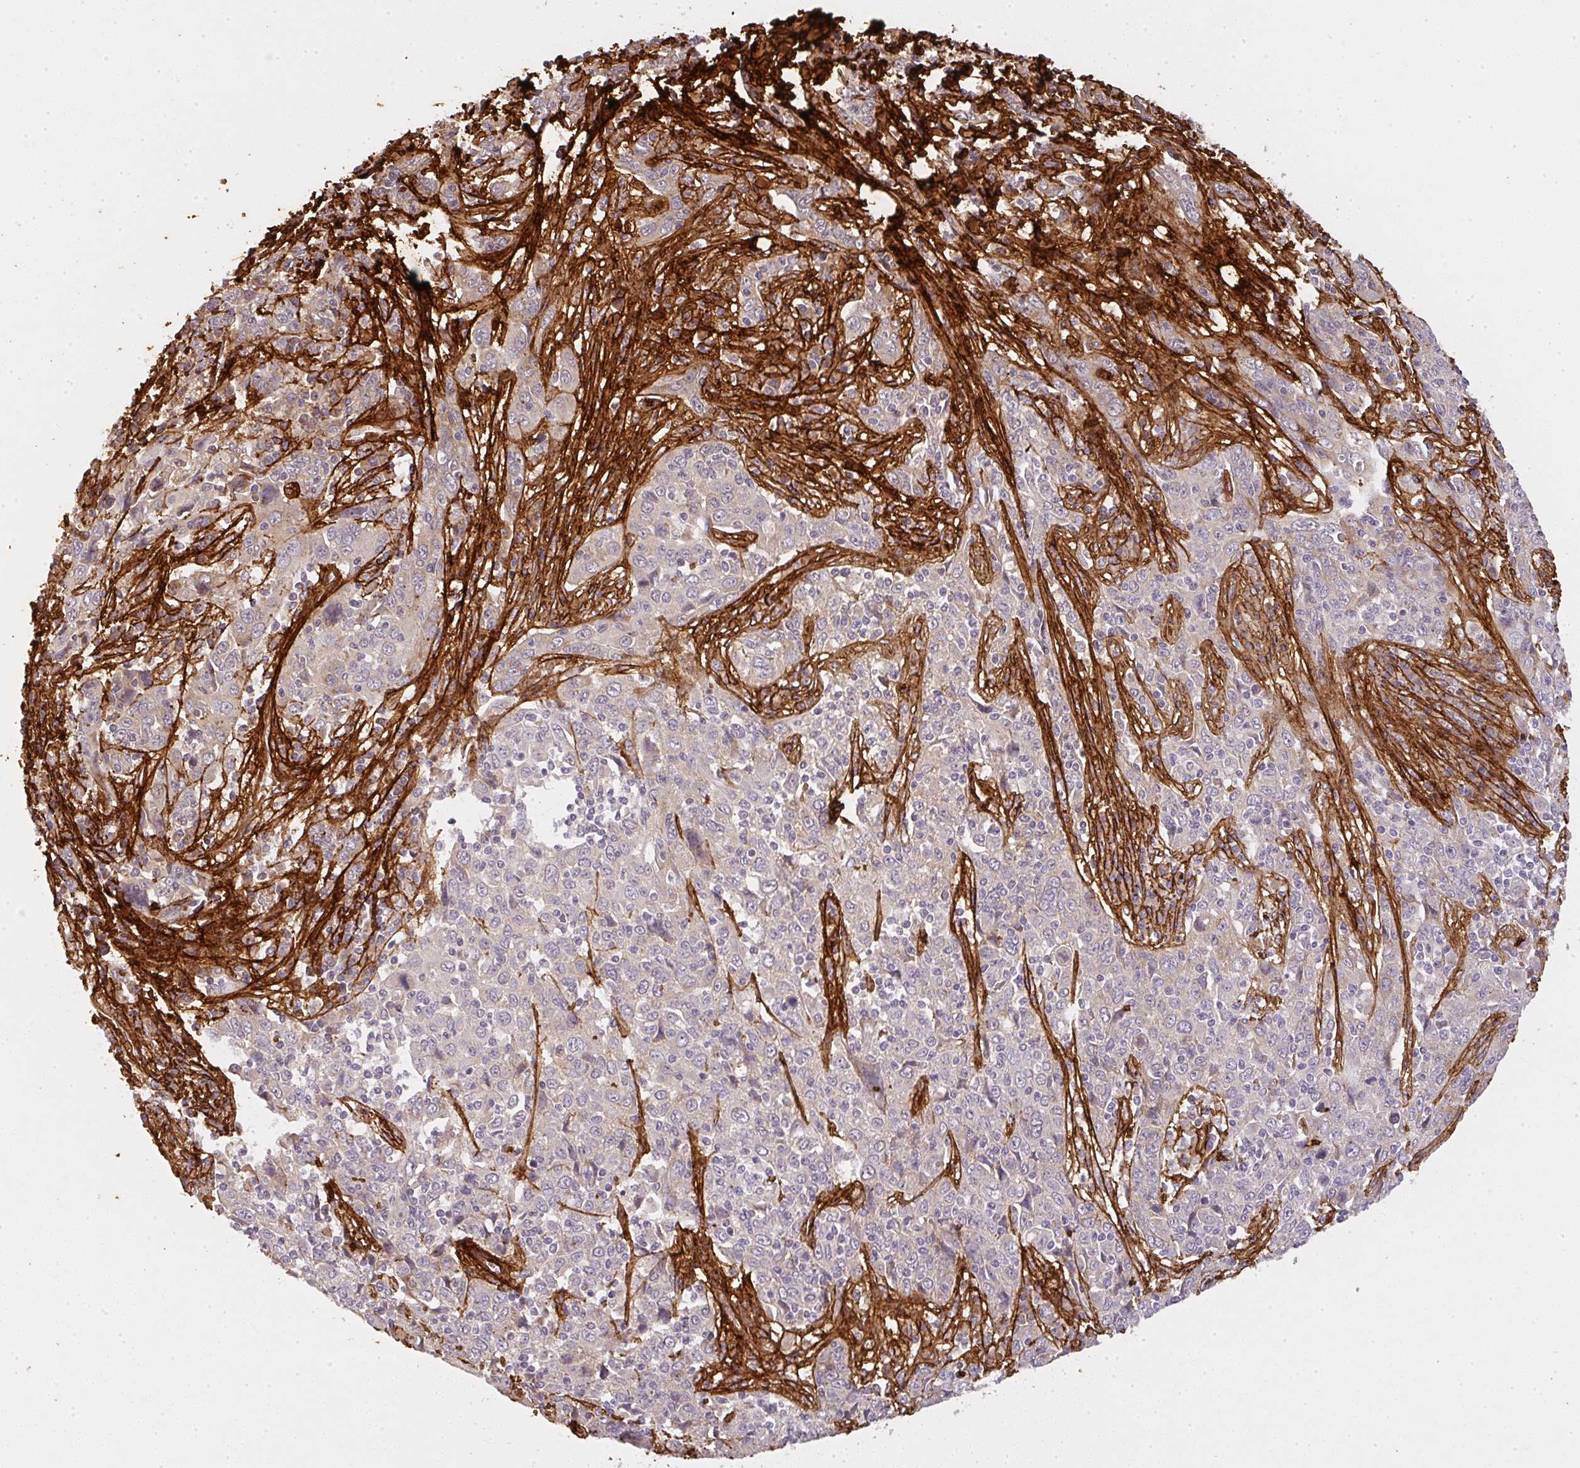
{"staining": {"intensity": "negative", "quantity": "none", "location": "none"}, "tissue": "cervical cancer", "cell_type": "Tumor cells", "image_type": "cancer", "snomed": [{"axis": "morphology", "description": "Squamous cell carcinoma, NOS"}, {"axis": "topography", "description": "Cervix"}], "caption": "Cervical cancer stained for a protein using IHC reveals no expression tumor cells.", "gene": "COL3A1", "patient": {"sex": "female", "age": 46}}